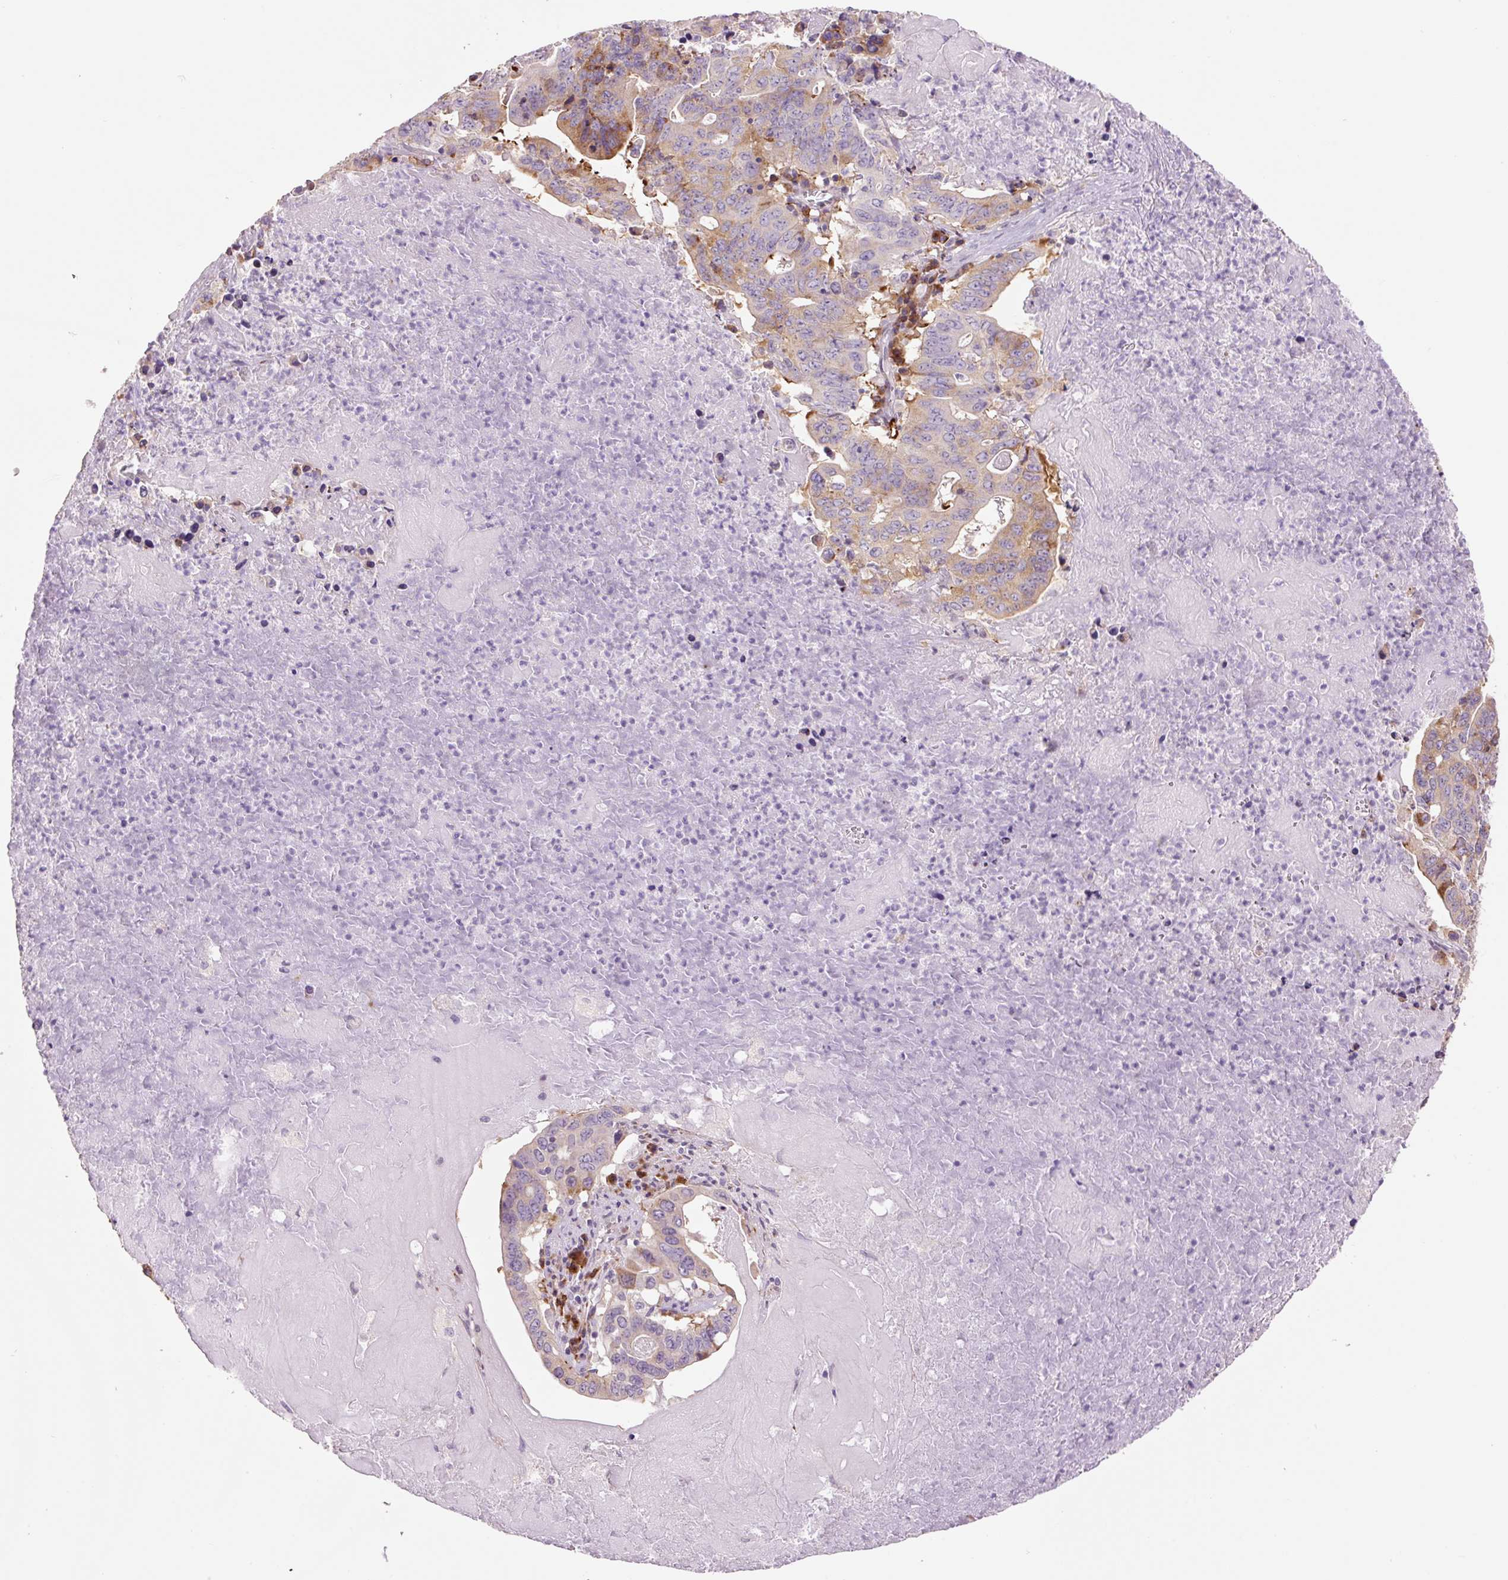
{"staining": {"intensity": "moderate", "quantity": "25%-75%", "location": "cytoplasmic/membranous"}, "tissue": "lung cancer", "cell_type": "Tumor cells", "image_type": "cancer", "snomed": [{"axis": "morphology", "description": "Adenocarcinoma, NOS"}, {"axis": "topography", "description": "Lung"}], "caption": "This histopathology image demonstrates IHC staining of human adenocarcinoma (lung), with medium moderate cytoplasmic/membranous positivity in approximately 25%-75% of tumor cells.", "gene": "HAX1", "patient": {"sex": "female", "age": 60}}